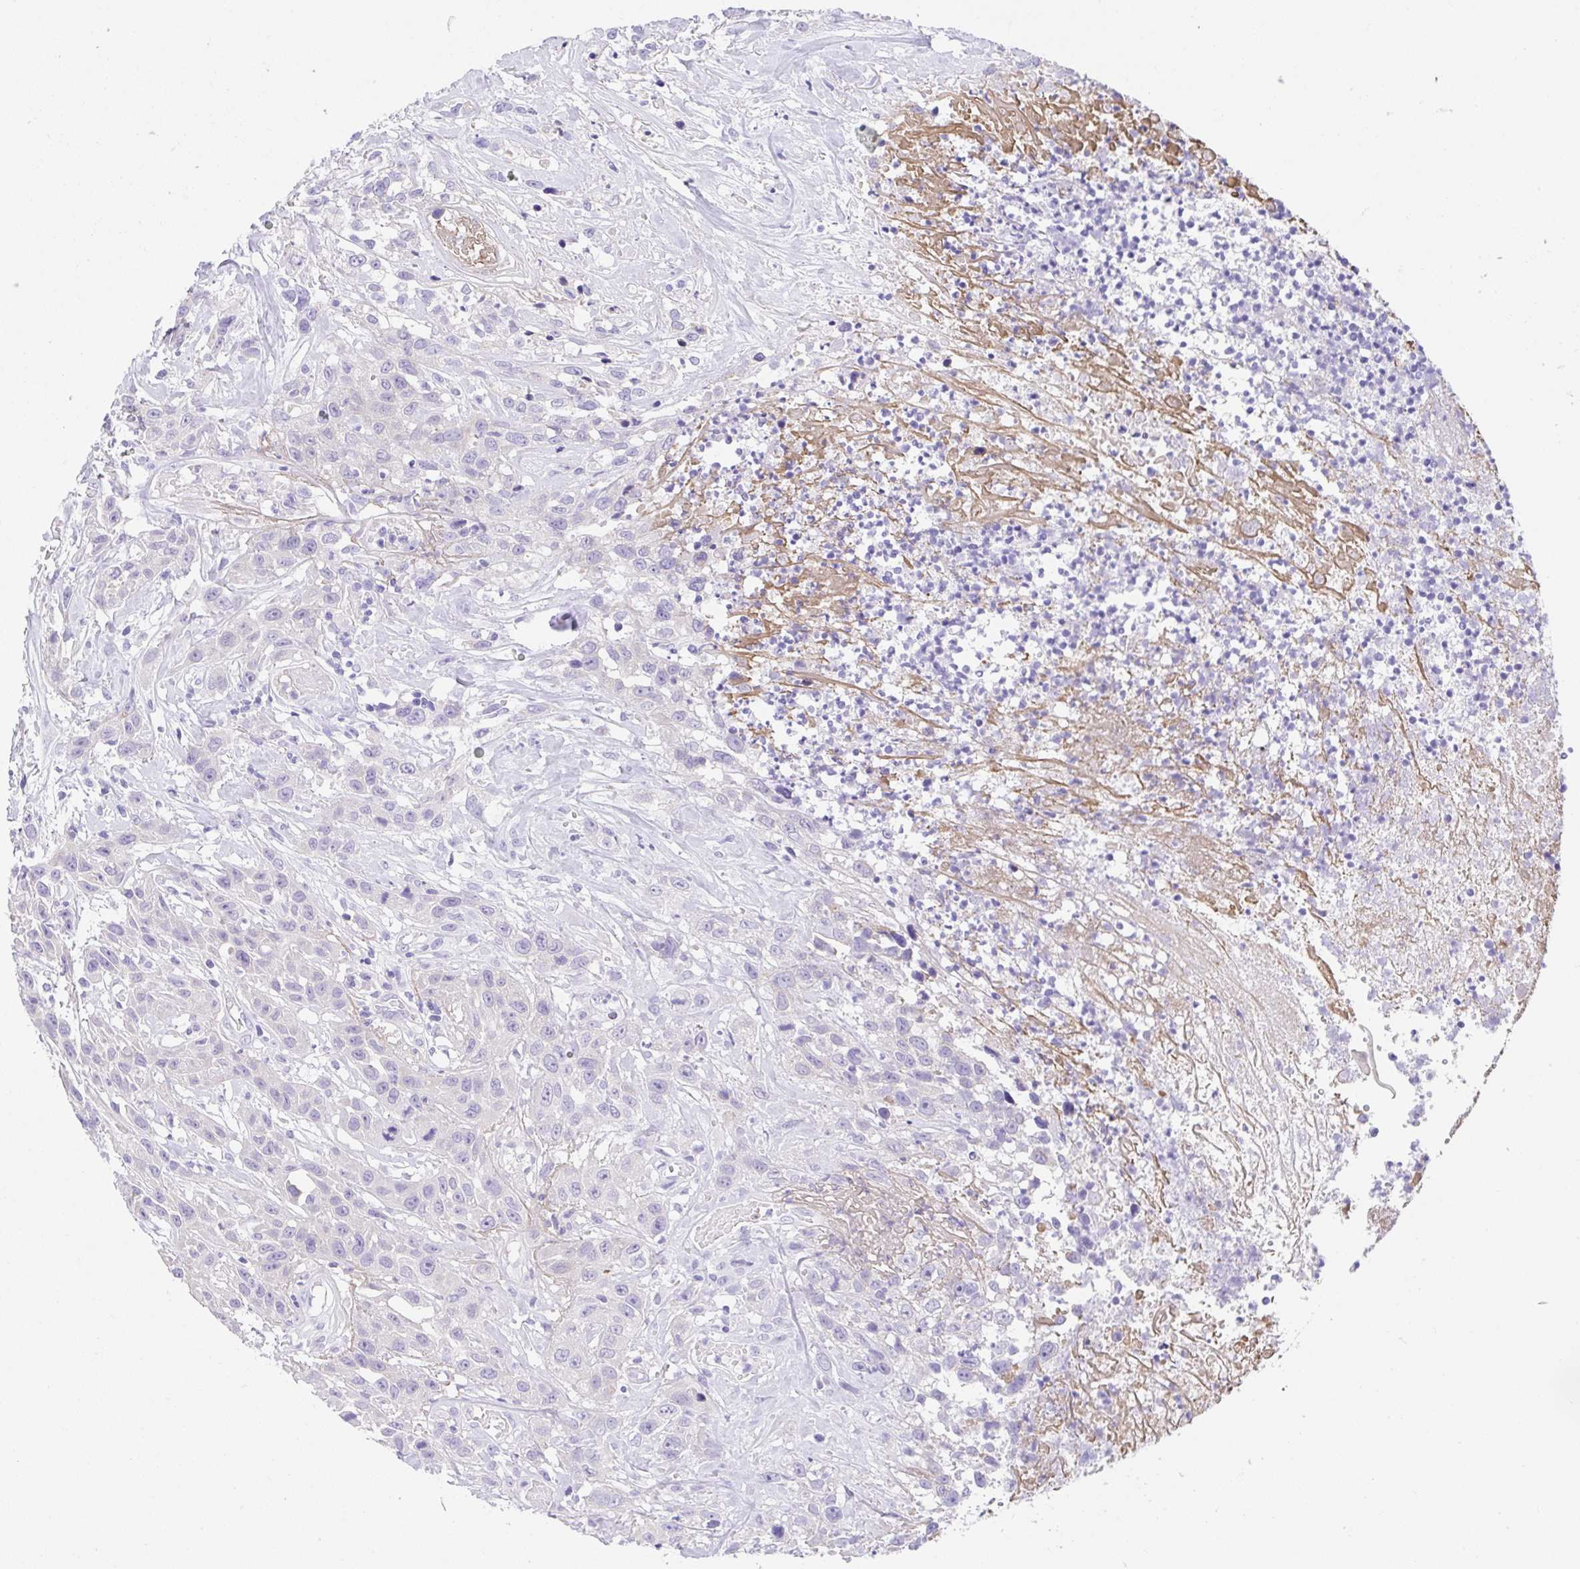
{"staining": {"intensity": "negative", "quantity": "none", "location": "none"}, "tissue": "head and neck cancer", "cell_type": "Tumor cells", "image_type": "cancer", "snomed": [{"axis": "morphology", "description": "Squamous cell carcinoma, NOS"}, {"axis": "topography", "description": "Head-Neck"}], "caption": "Immunohistochemistry (IHC) of head and neck cancer (squamous cell carcinoma) exhibits no positivity in tumor cells. The staining is performed using DAB brown chromogen with nuclei counter-stained in using hematoxylin.", "gene": "SPATA4", "patient": {"sex": "male", "age": 57}}